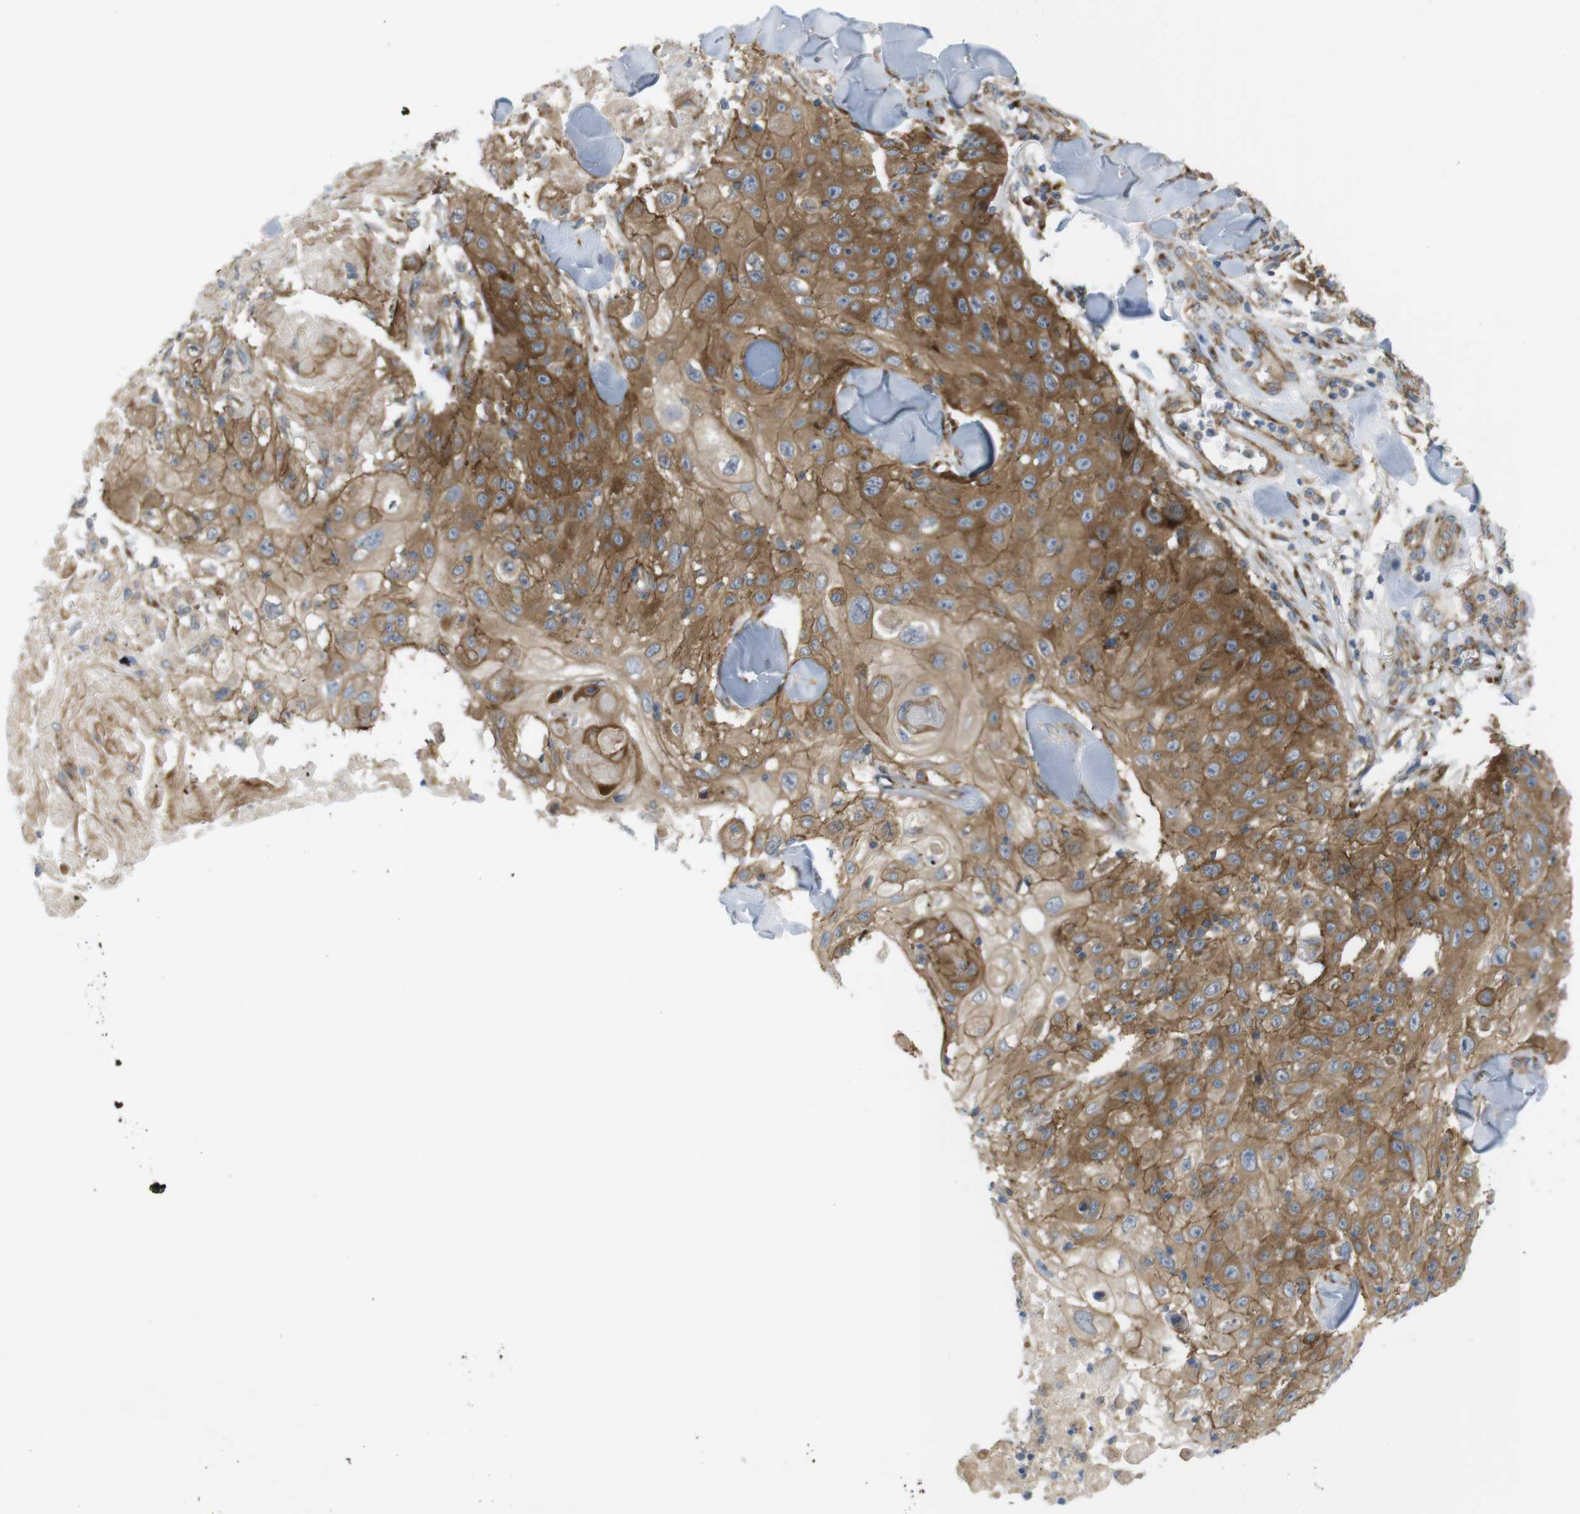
{"staining": {"intensity": "moderate", "quantity": ">75%", "location": "cytoplasmic/membranous"}, "tissue": "skin cancer", "cell_type": "Tumor cells", "image_type": "cancer", "snomed": [{"axis": "morphology", "description": "Squamous cell carcinoma, NOS"}, {"axis": "topography", "description": "Skin"}], "caption": "Skin cancer tissue reveals moderate cytoplasmic/membranous staining in approximately >75% of tumor cells, visualized by immunohistochemistry. The staining is performed using DAB (3,3'-diaminobenzidine) brown chromogen to label protein expression. The nuclei are counter-stained blue using hematoxylin.", "gene": "GJC3", "patient": {"sex": "male", "age": 86}}